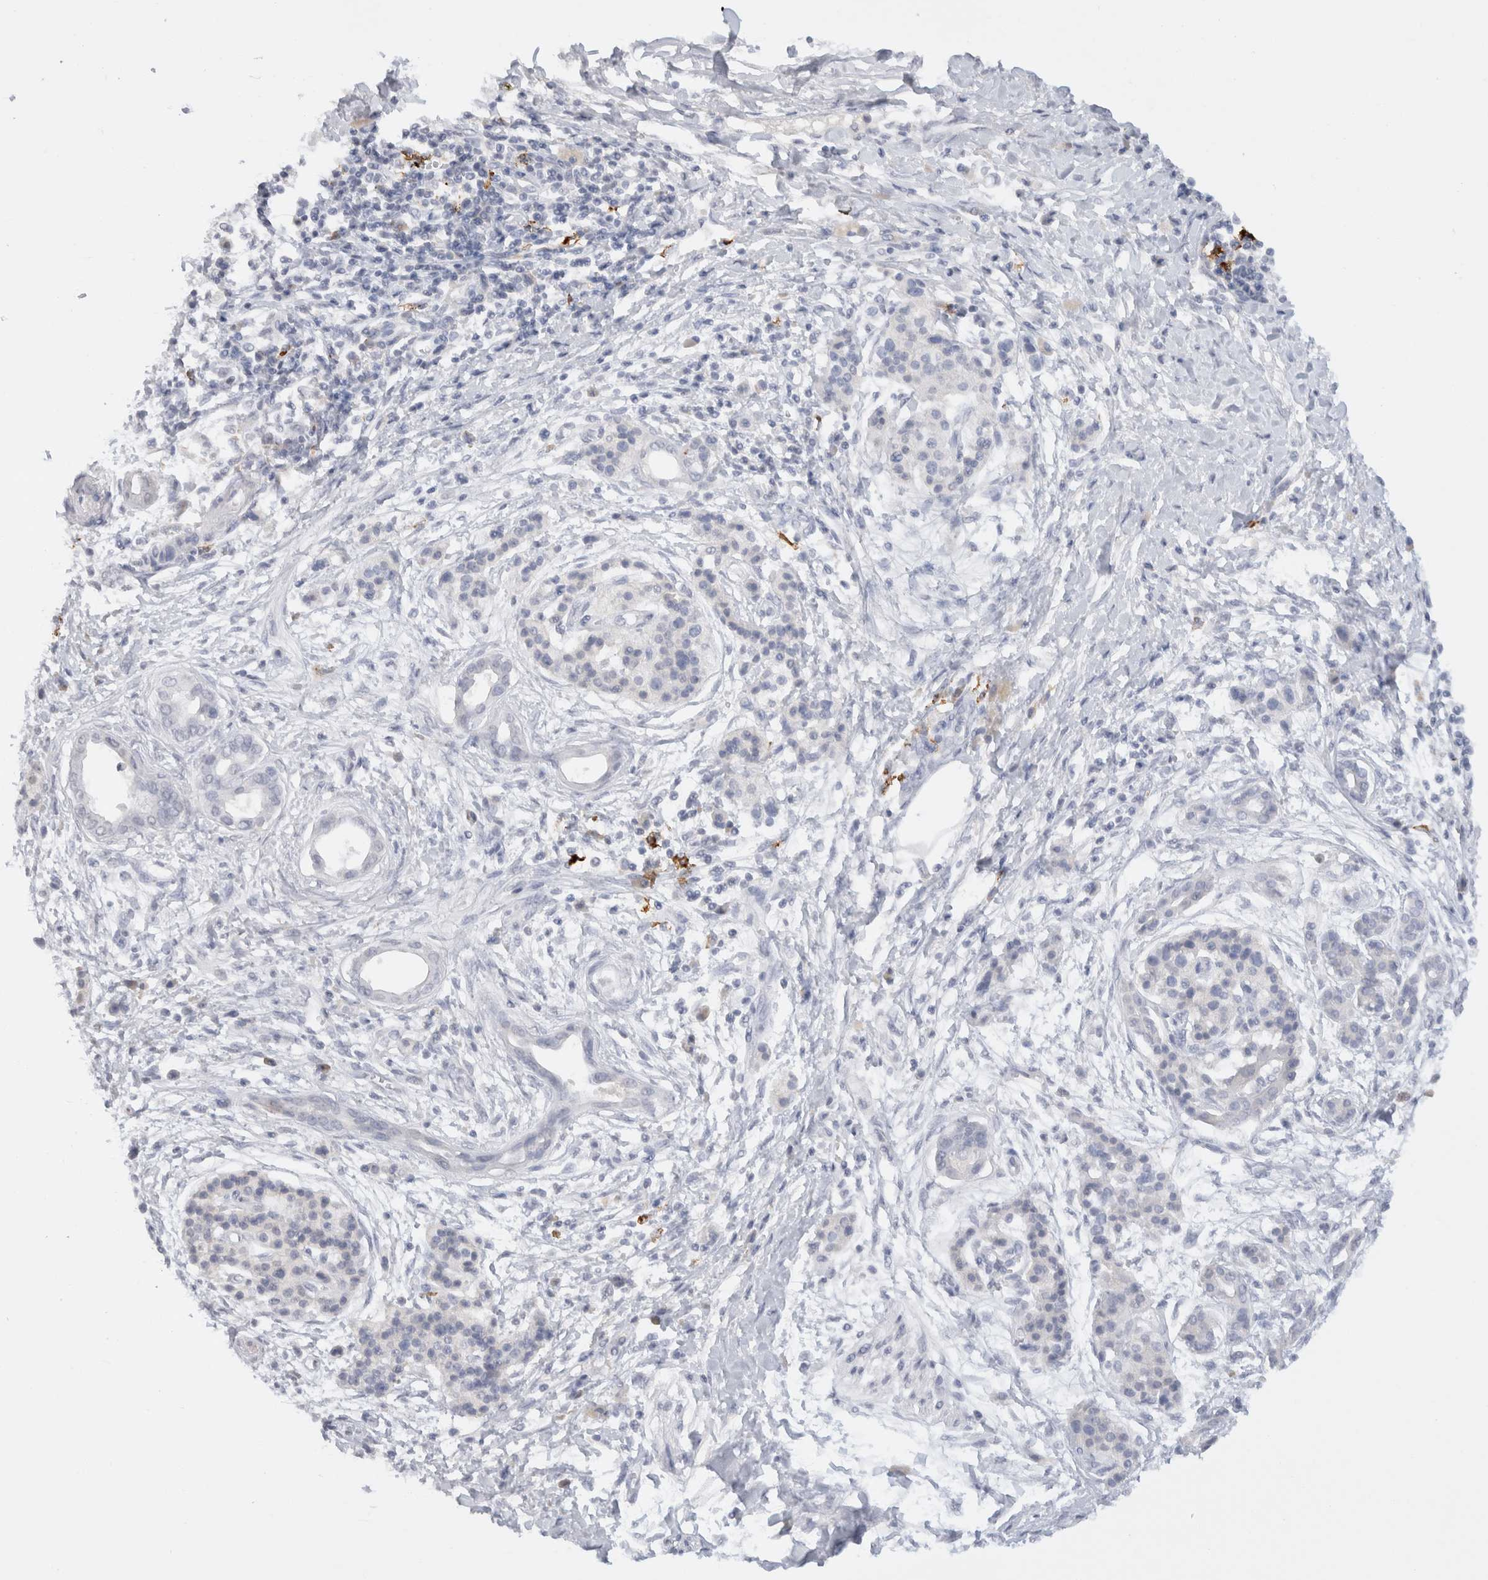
{"staining": {"intensity": "negative", "quantity": "none", "location": "none"}, "tissue": "pancreatic cancer", "cell_type": "Tumor cells", "image_type": "cancer", "snomed": [{"axis": "morphology", "description": "Adenocarcinoma, NOS"}, {"axis": "topography", "description": "Pancreas"}], "caption": "IHC of human pancreatic cancer (adenocarcinoma) exhibits no expression in tumor cells.", "gene": "LAMP3", "patient": {"sex": "male", "age": 59}}